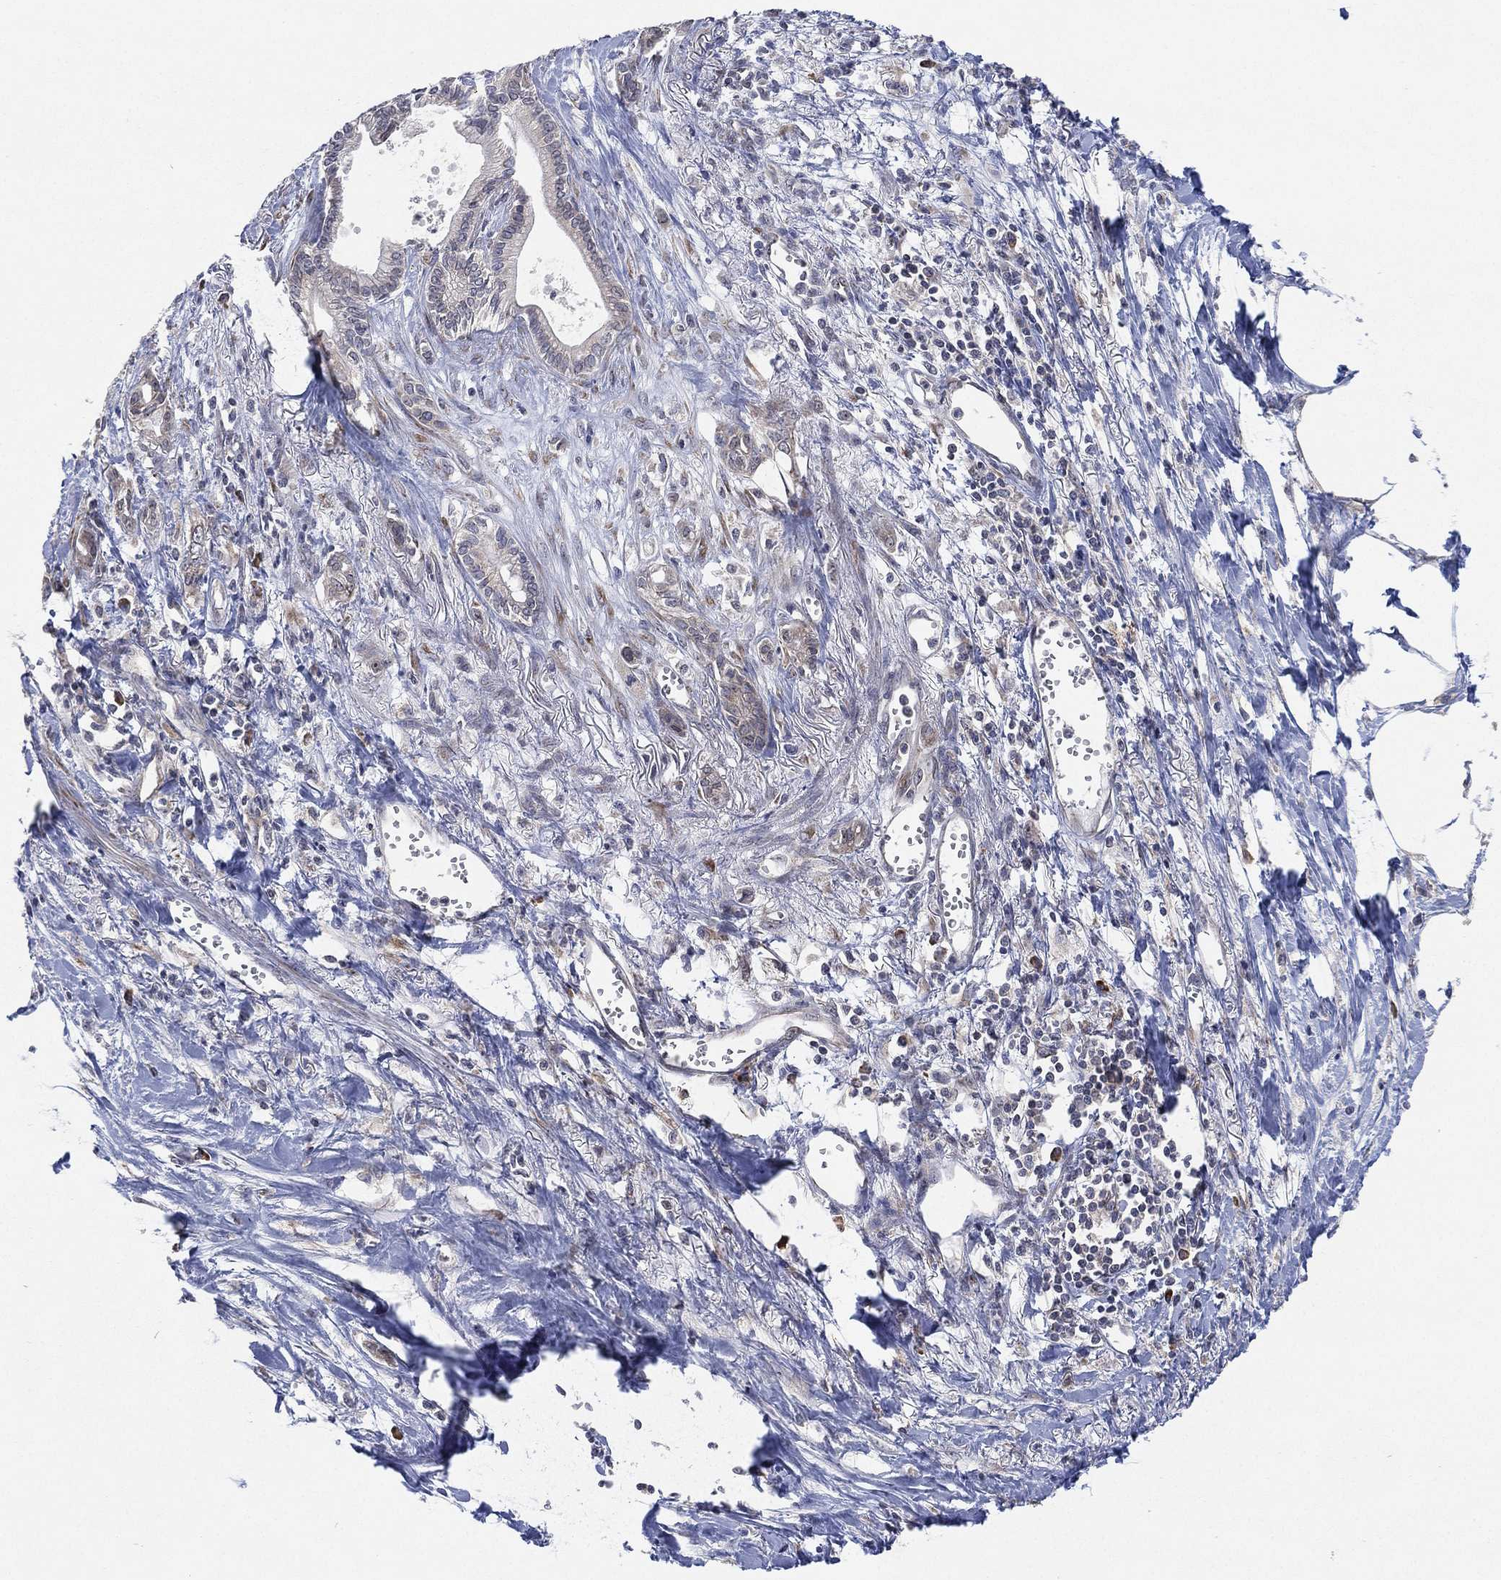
{"staining": {"intensity": "negative", "quantity": "none", "location": "none"}, "tissue": "pancreatic cancer", "cell_type": "Tumor cells", "image_type": "cancer", "snomed": [{"axis": "morphology", "description": "Adenocarcinoma, NOS"}, {"axis": "topography", "description": "Pancreas"}], "caption": "This is an immunohistochemistry micrograph of pancreatic adenocarcinoma. There is no staining in tumor cells.", "gene": "FAM104A", "patient": {"sex": "male", "age": 71}}